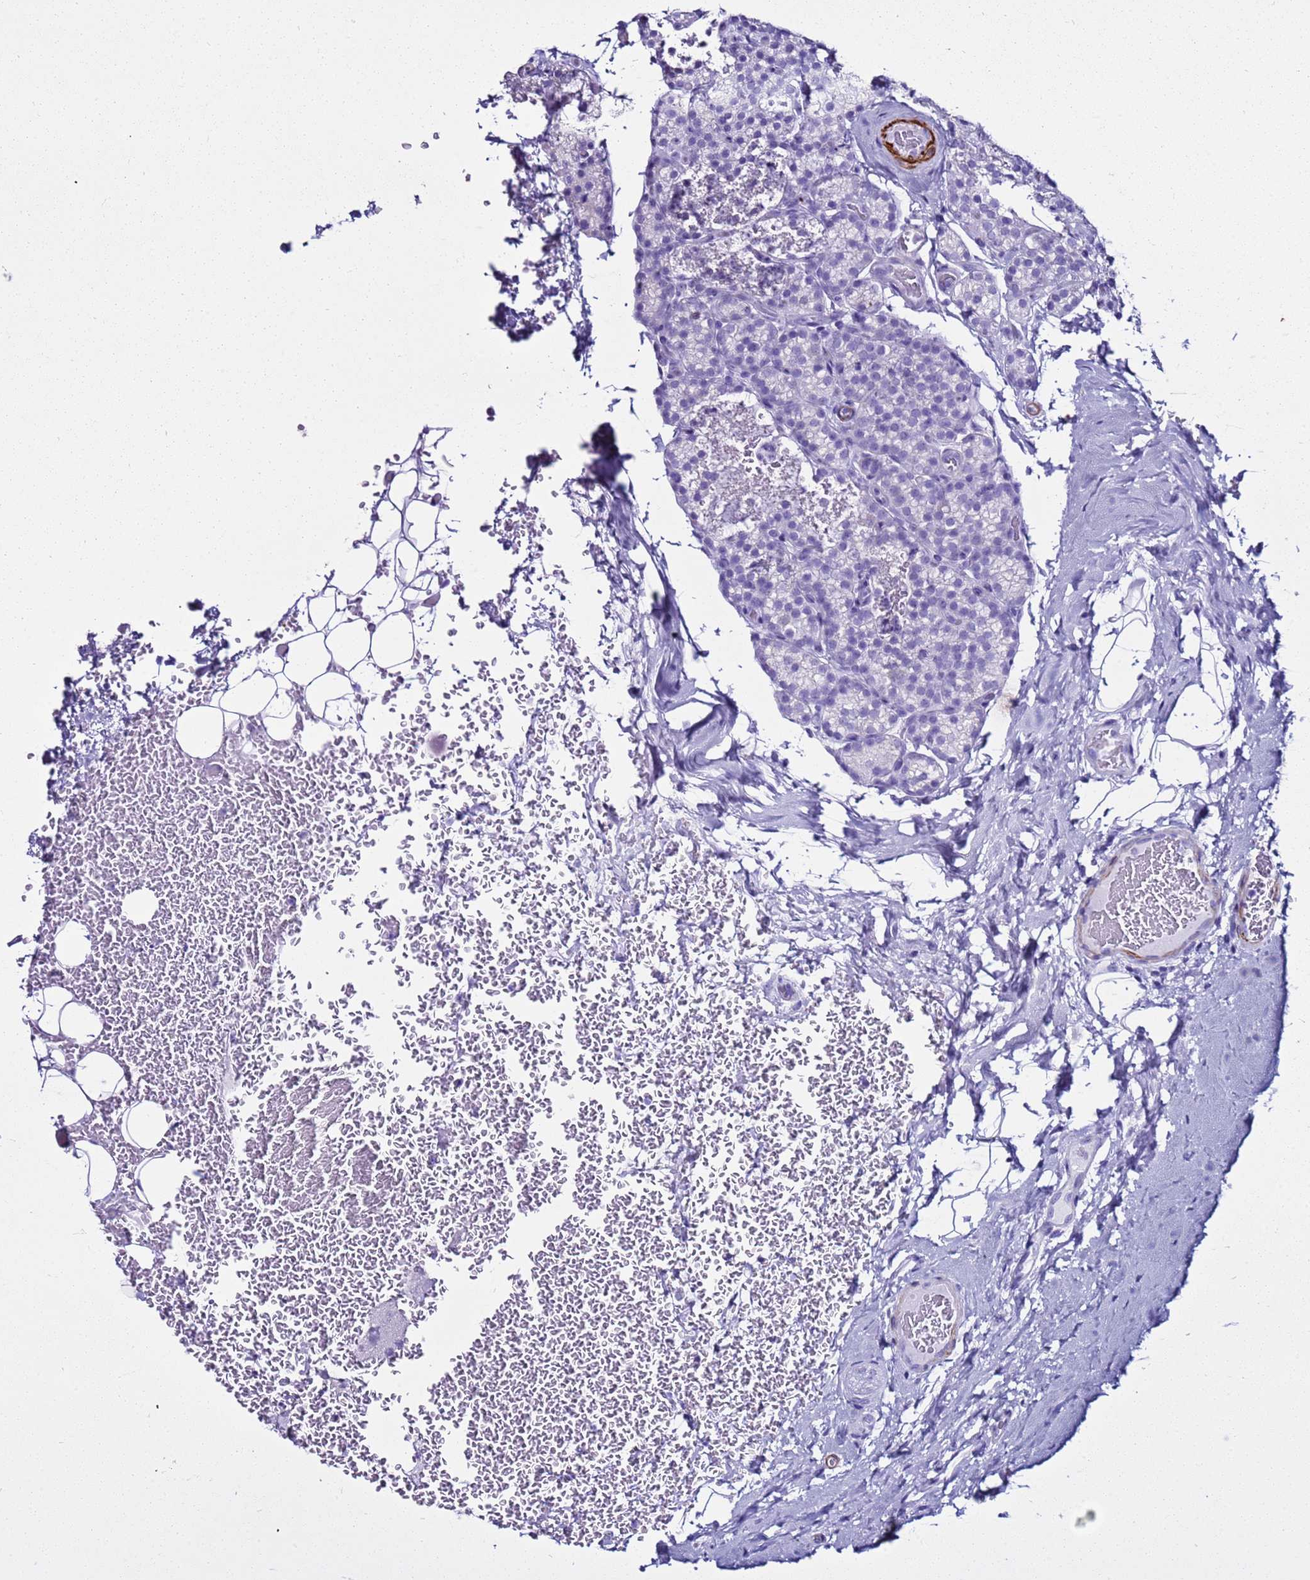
{"staining": {"intensity": "negative", "quantity": "none", "location": "none"}, "tissue": "parathyroid gland", "cell_type": "Glandular cells", "image_type": "normal", "snomed": [{"axis": "morphology", "description": "Normal tissue, NOS"}, {"axis": "topography", "description": "Parathyroid gland"}], "caption": "Immunohistochemical staining of unremarkable human parathyroid gland exhibits no significant staining in glandular cells.", "gene": "LCMT1", "patient": {"sex": "female", "age": 45}}